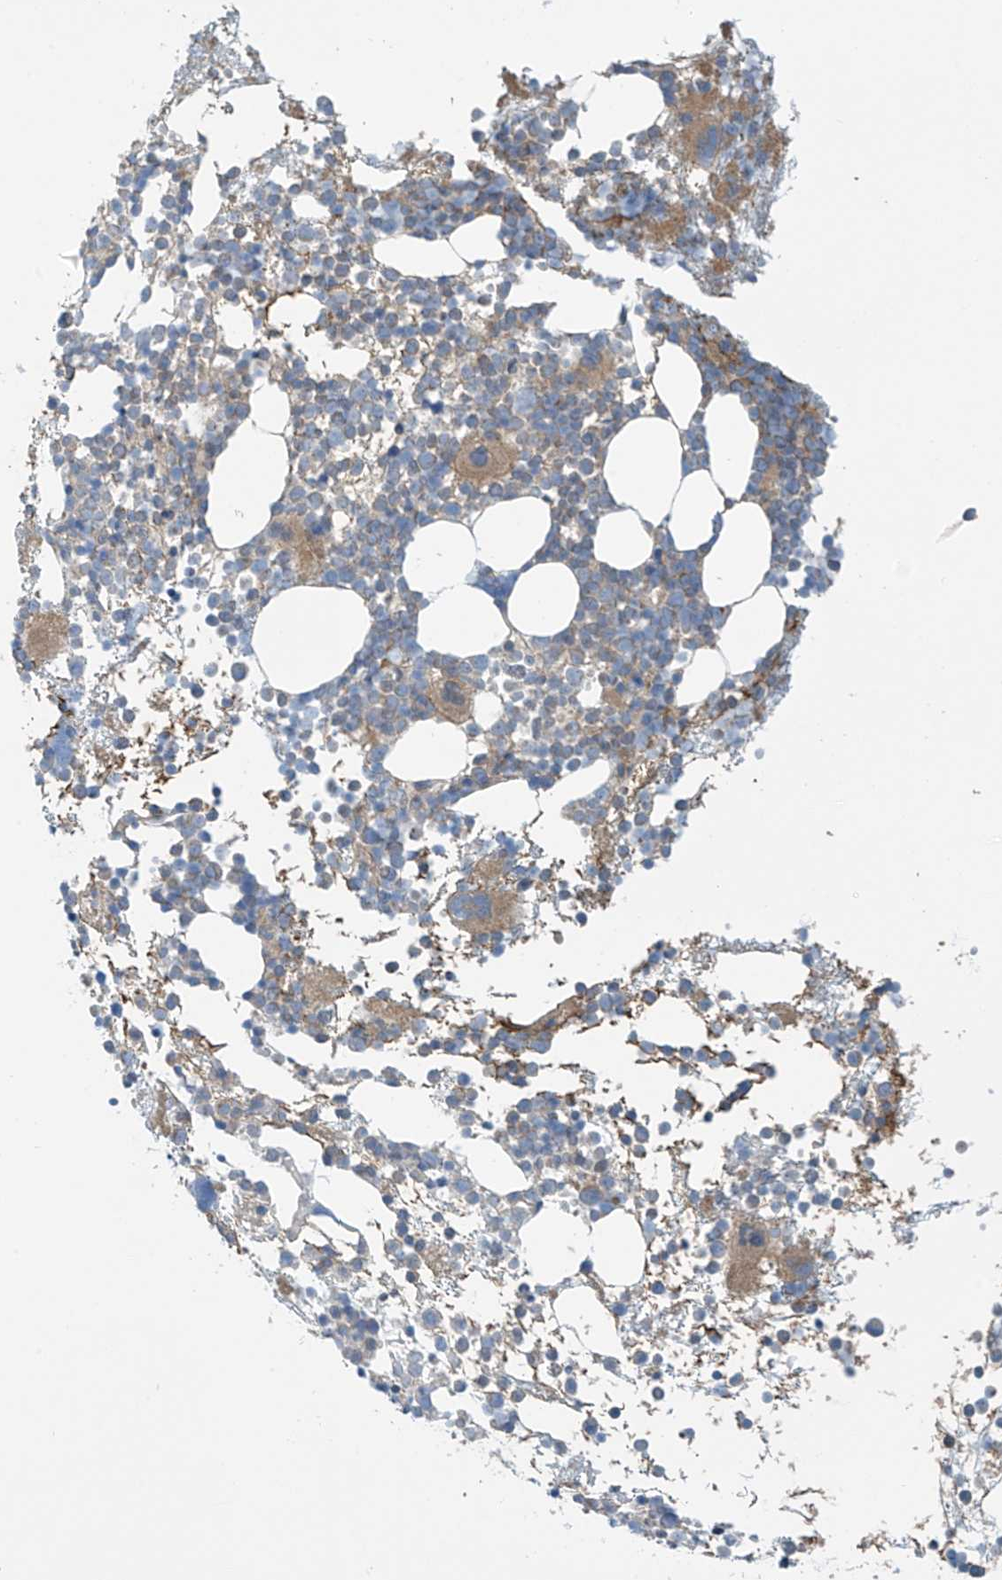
{"staining": {"intensity": "moderate", "quantity": "<25%", "location": "cytoplasmic/membranous"}, "tissue": "bone marrow", "cell_type": "Hematopoietic cells", "image_type": "normal", "snomed": [{"axis": "morphology", "description": "Normal tissue, NOS"}, {"axis": "topography", "description": "Bone marrow"}], "caption": "The photomicrograph reveals immunohistochemical staining of benign bone marrow. There is moderate cytoplasmic/membranous expression is present in approximately <25% of hematopoietic cells. (IHC, brightfield microscopy, high magnification).", "gene": "FSD1L", "patient": {"sex": "female", "age": 57}}